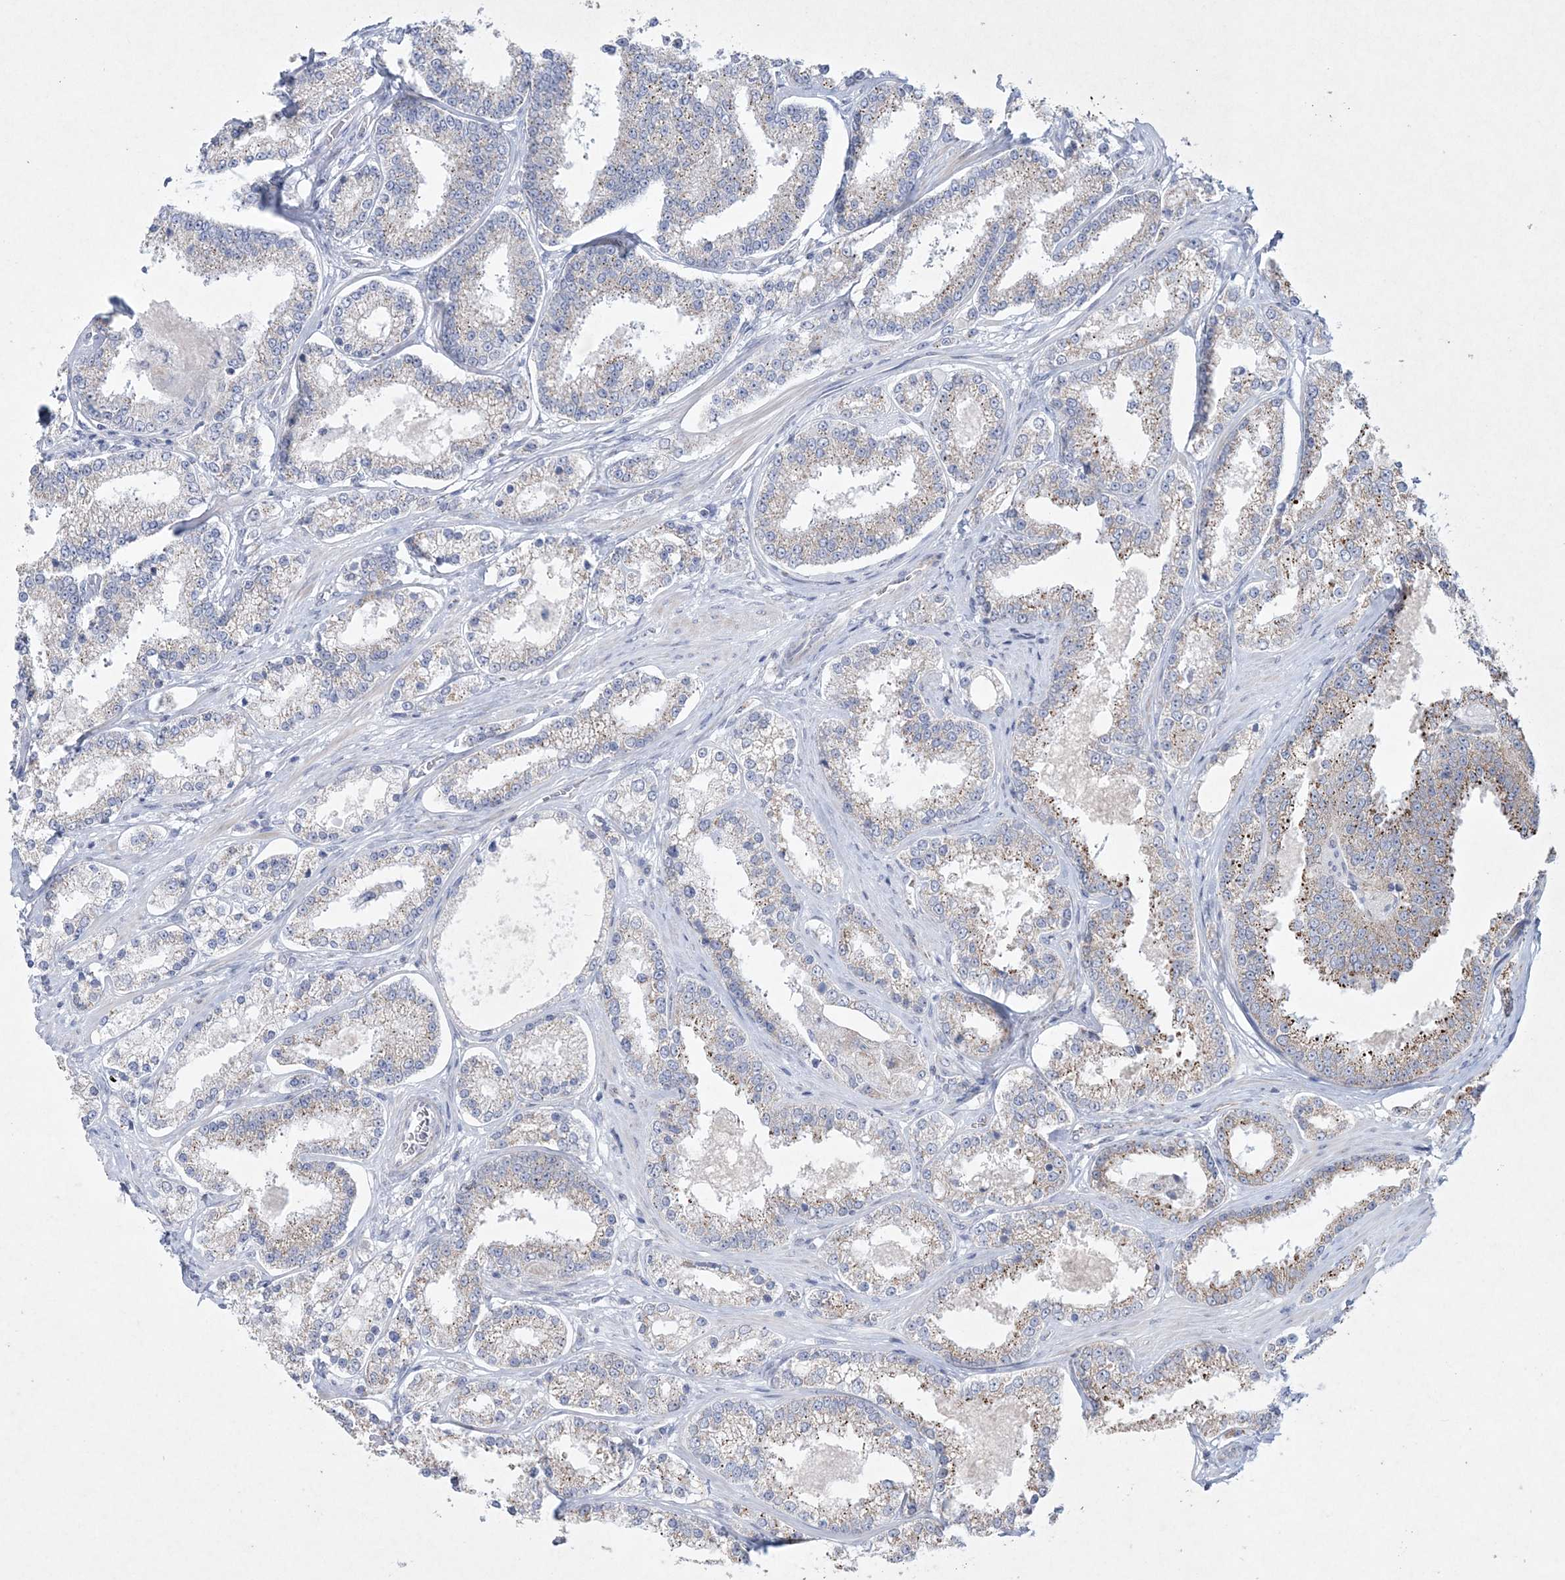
{"staining": {"intensity": "moderate", "quantity": "<25%", "location": "cytoplasmic/membranous"}, "tissue": "prostate cancer", "cell_type": "Tumor cells", "image_type": "cancer", "snomed": [{"axis": "morphology", "description": "Normal tissue, NOS"}, {"axis": "morphology", "description": "Adenocarcinoma, High grade"}, {"axis": "topography", "description": "Prostate"}], "caption": "Prostate cancer (adenocarcinoma (high-grade)) stained with a brown dye displays moderate cytoplasmic/membranous positive staining in approximately <25% of tumor cells.", "gene": "CES4A", "patient": {"sex": "male", "age": 83}}